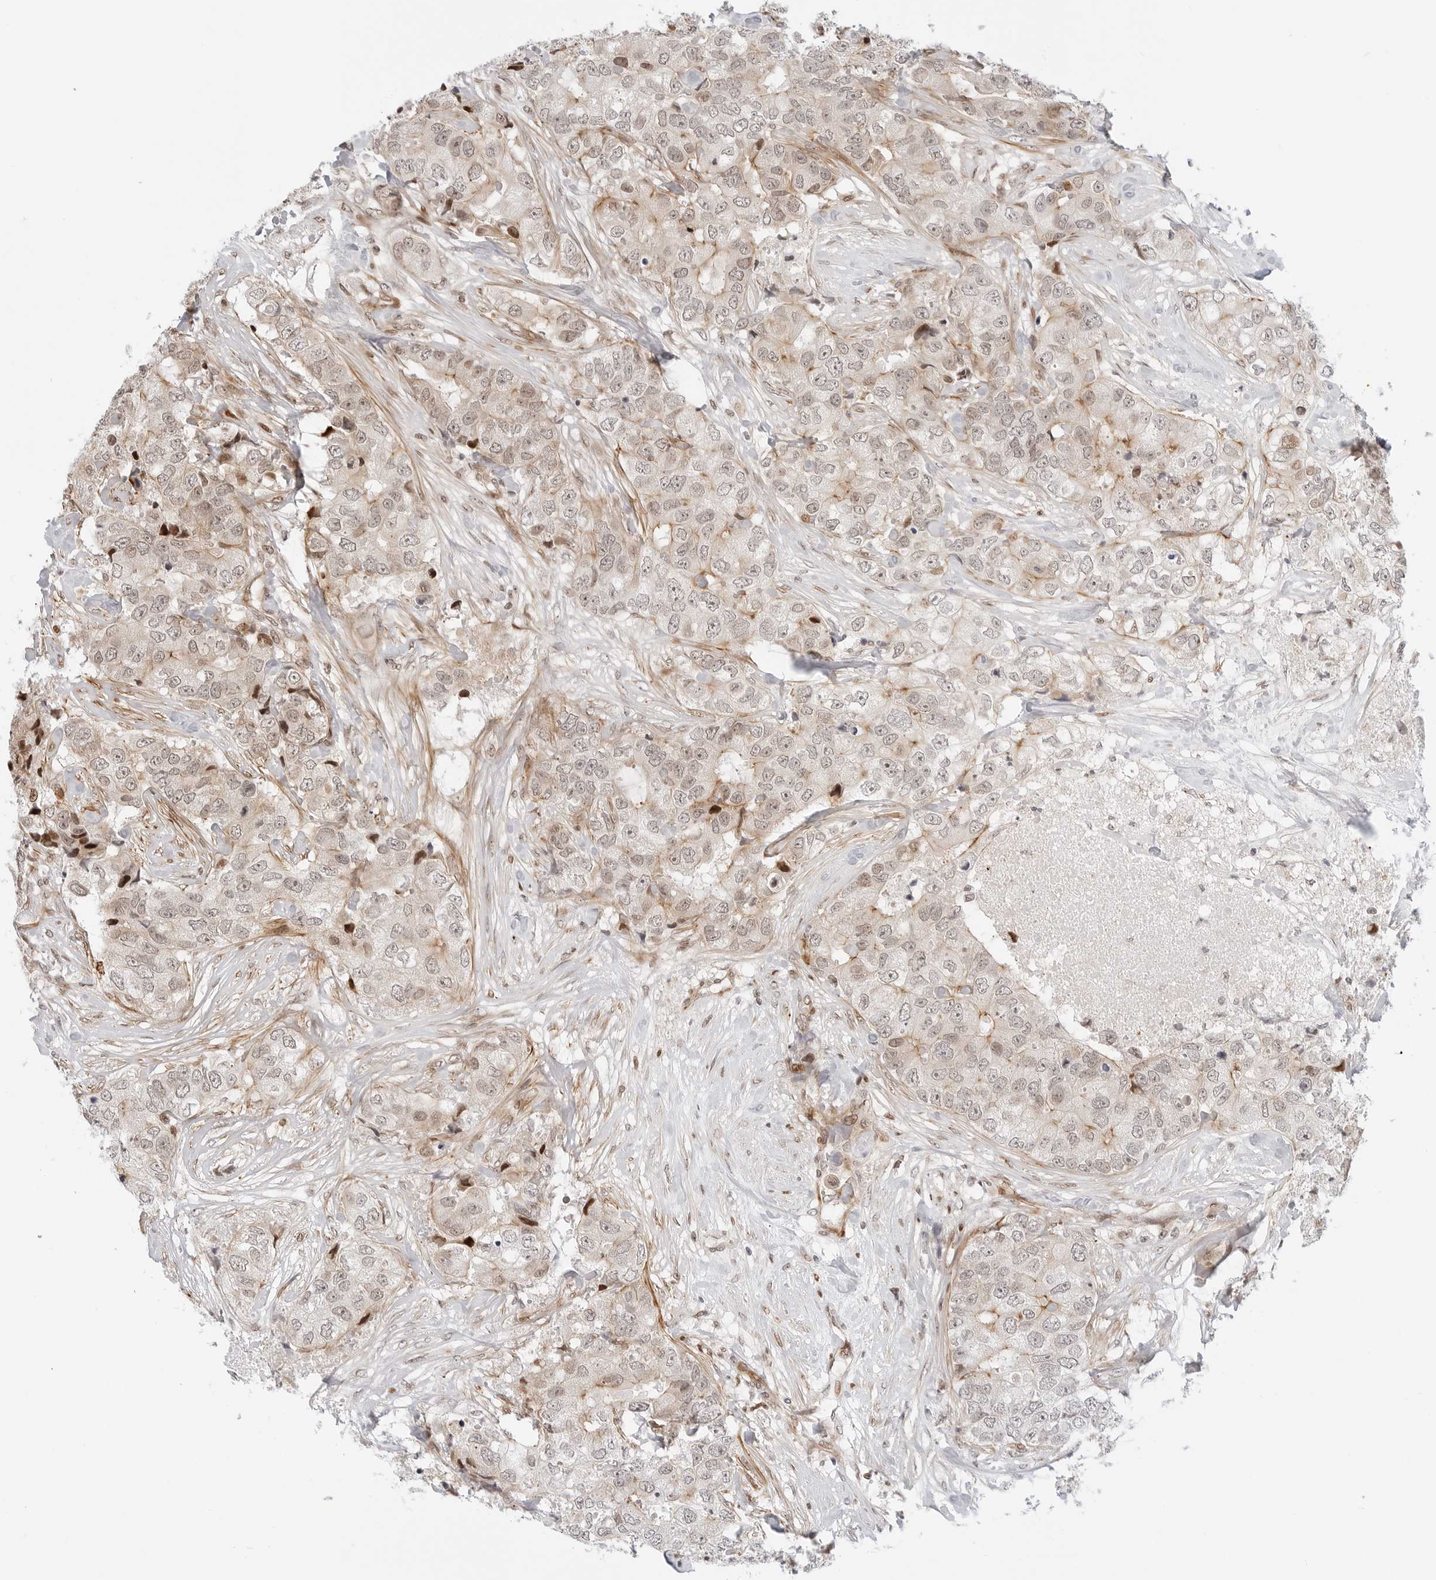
{"staining": {"intensity": "weak", "quantity": "25%-75%", "location": "cytoplasmic/membranous,nuclear"}, "tissue": "breast cancer", "cell_type": "Tumor cells", "image_type": "cancer", "snomed": [{"axis": "morphology", "description": "Duct carcinoma"}, {"axis": "topography", "description": "Breast"}], "caption": "Tumor cells exhibit weak cytoplasmic/membranous and nuclear staining in about 25%-75% of cells in breast cancer. (brown staining indicates protein expression, while blue staining denotes nuclei).", "gene": "ZNF613", "patient": {"sex": "female", "age": 62}}